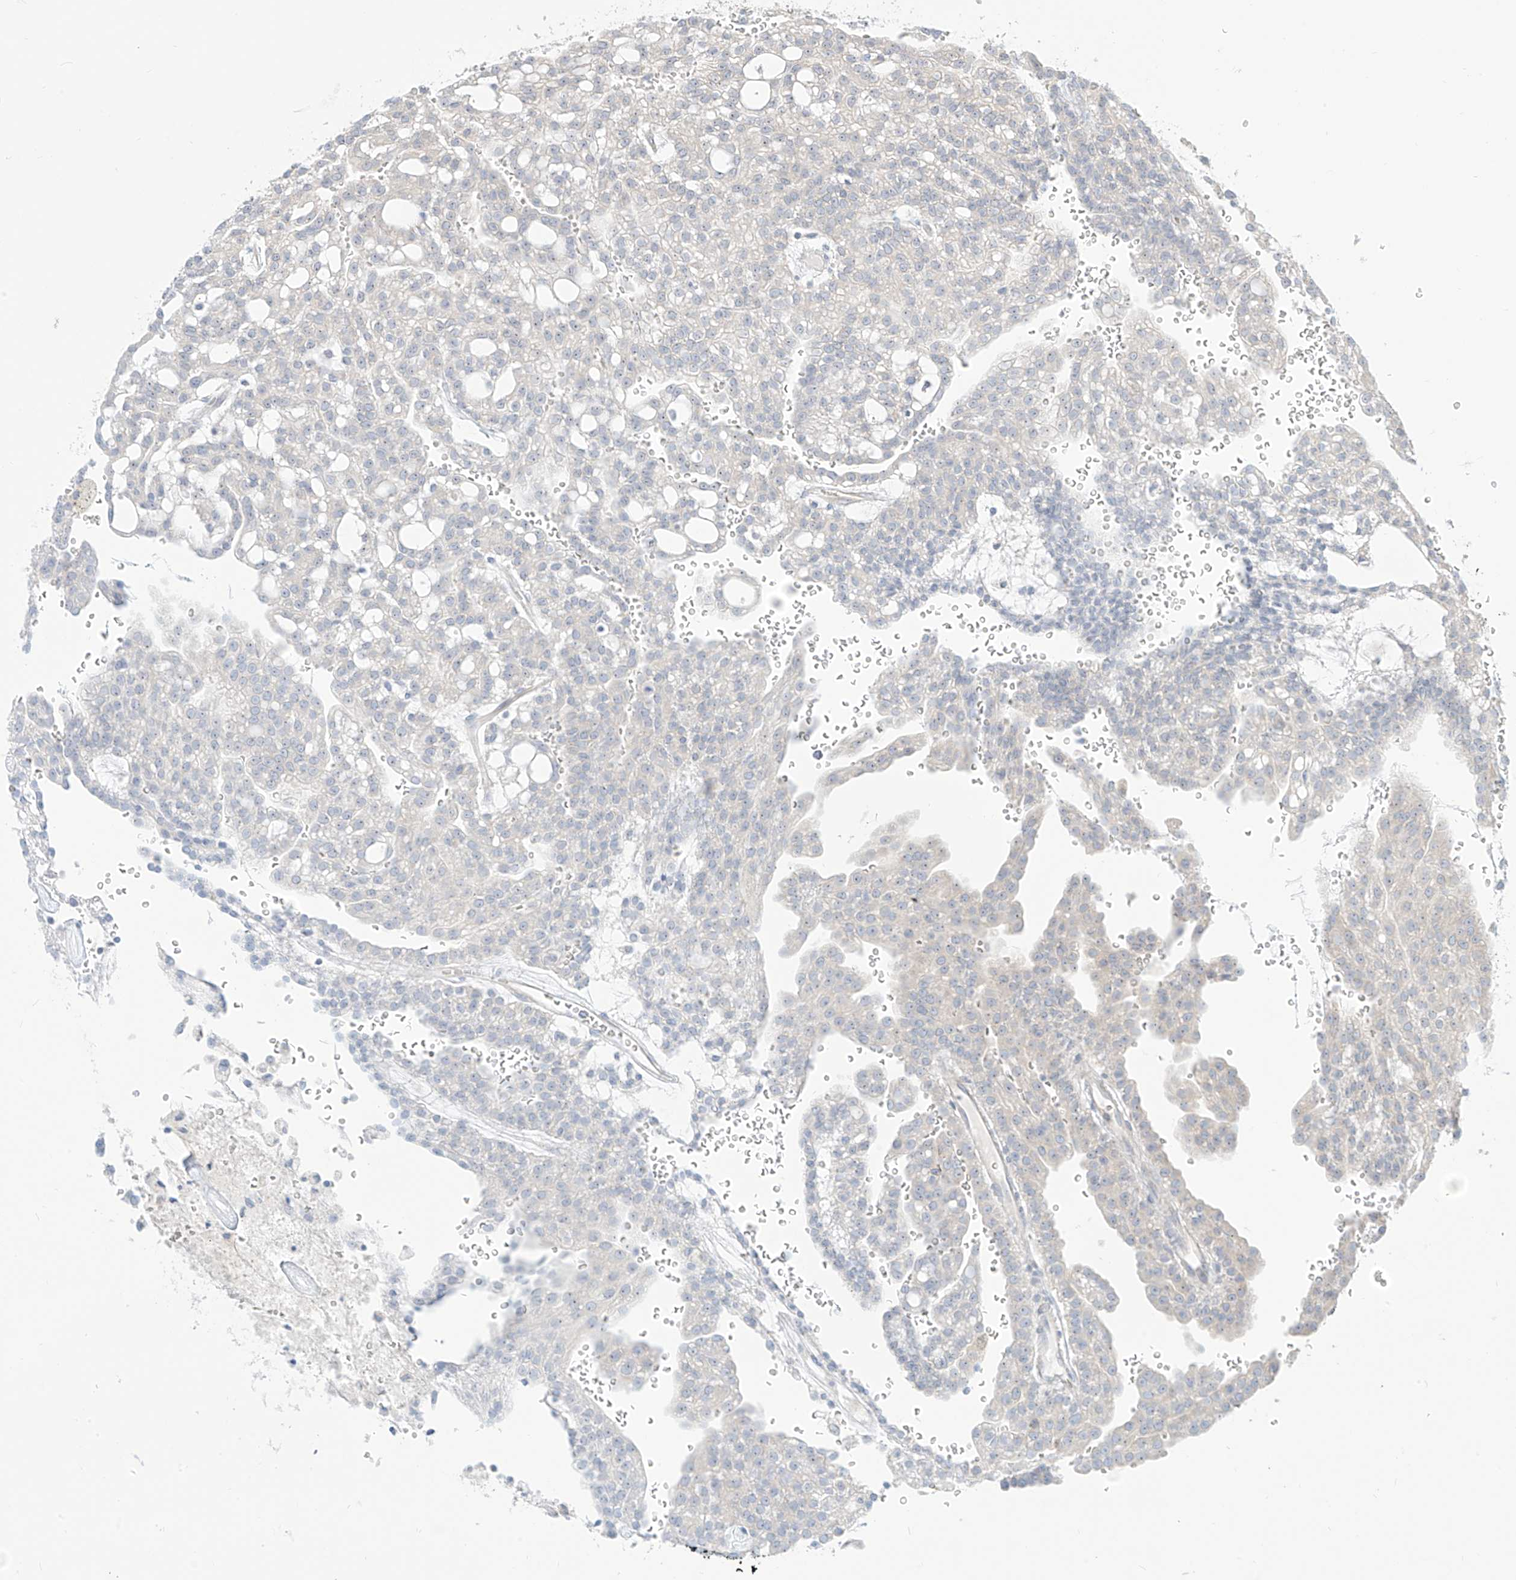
{"staining": {"intensity": "negative", "quantity": "none", "location": "none"}, "tissue": "renal cancer", "cell_type": "Tumor cells", "image_type": "cancer", "snomed": [{"axis": "morphology", "description": "Adenocarcinoma, NOS"}, {"axis": "topography", "description": "Kidney"}], "caption": "Protein analysis of renal adenocarcinoma demonstrates no significant expression in tumor cells.", "gene": "SYTL3", "patient": {"sex": "male", "age": 63}}